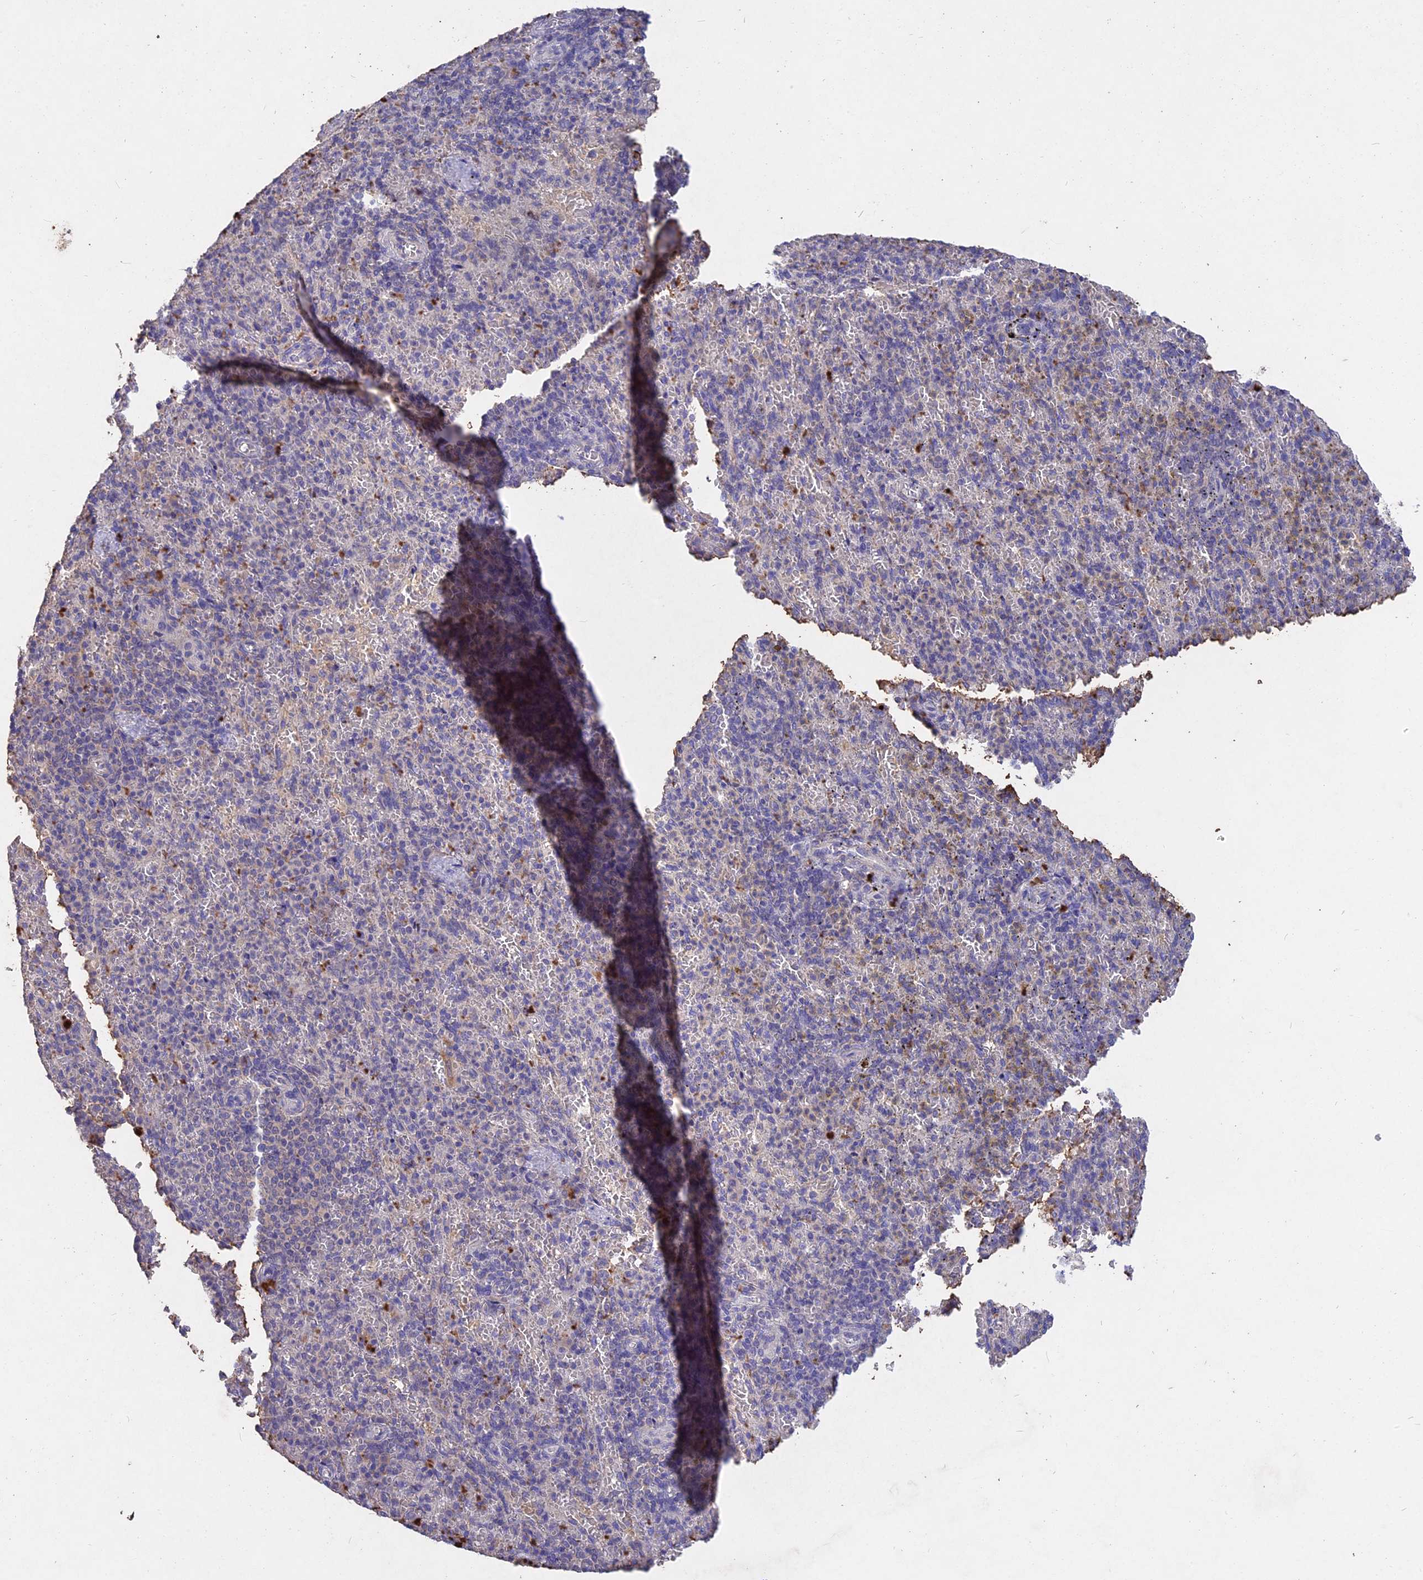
{"staining": {"intensity": "negative", "quantity": "none", "location": "none"}, "tissue": "spleen", "cell_type": "Cells in red pulp", "image_type": "normal", "snomed": [{"axis": "morphology", "description": "Normal tissue, NOS"}, {"axis": "topography", "description": "Spleen"}], "caption": "Micrograph shows no protein staining in cells in red pulp of benign spleen.", "gene": "SLC26A4", "patient": {"sex": "female", "age": 74}}